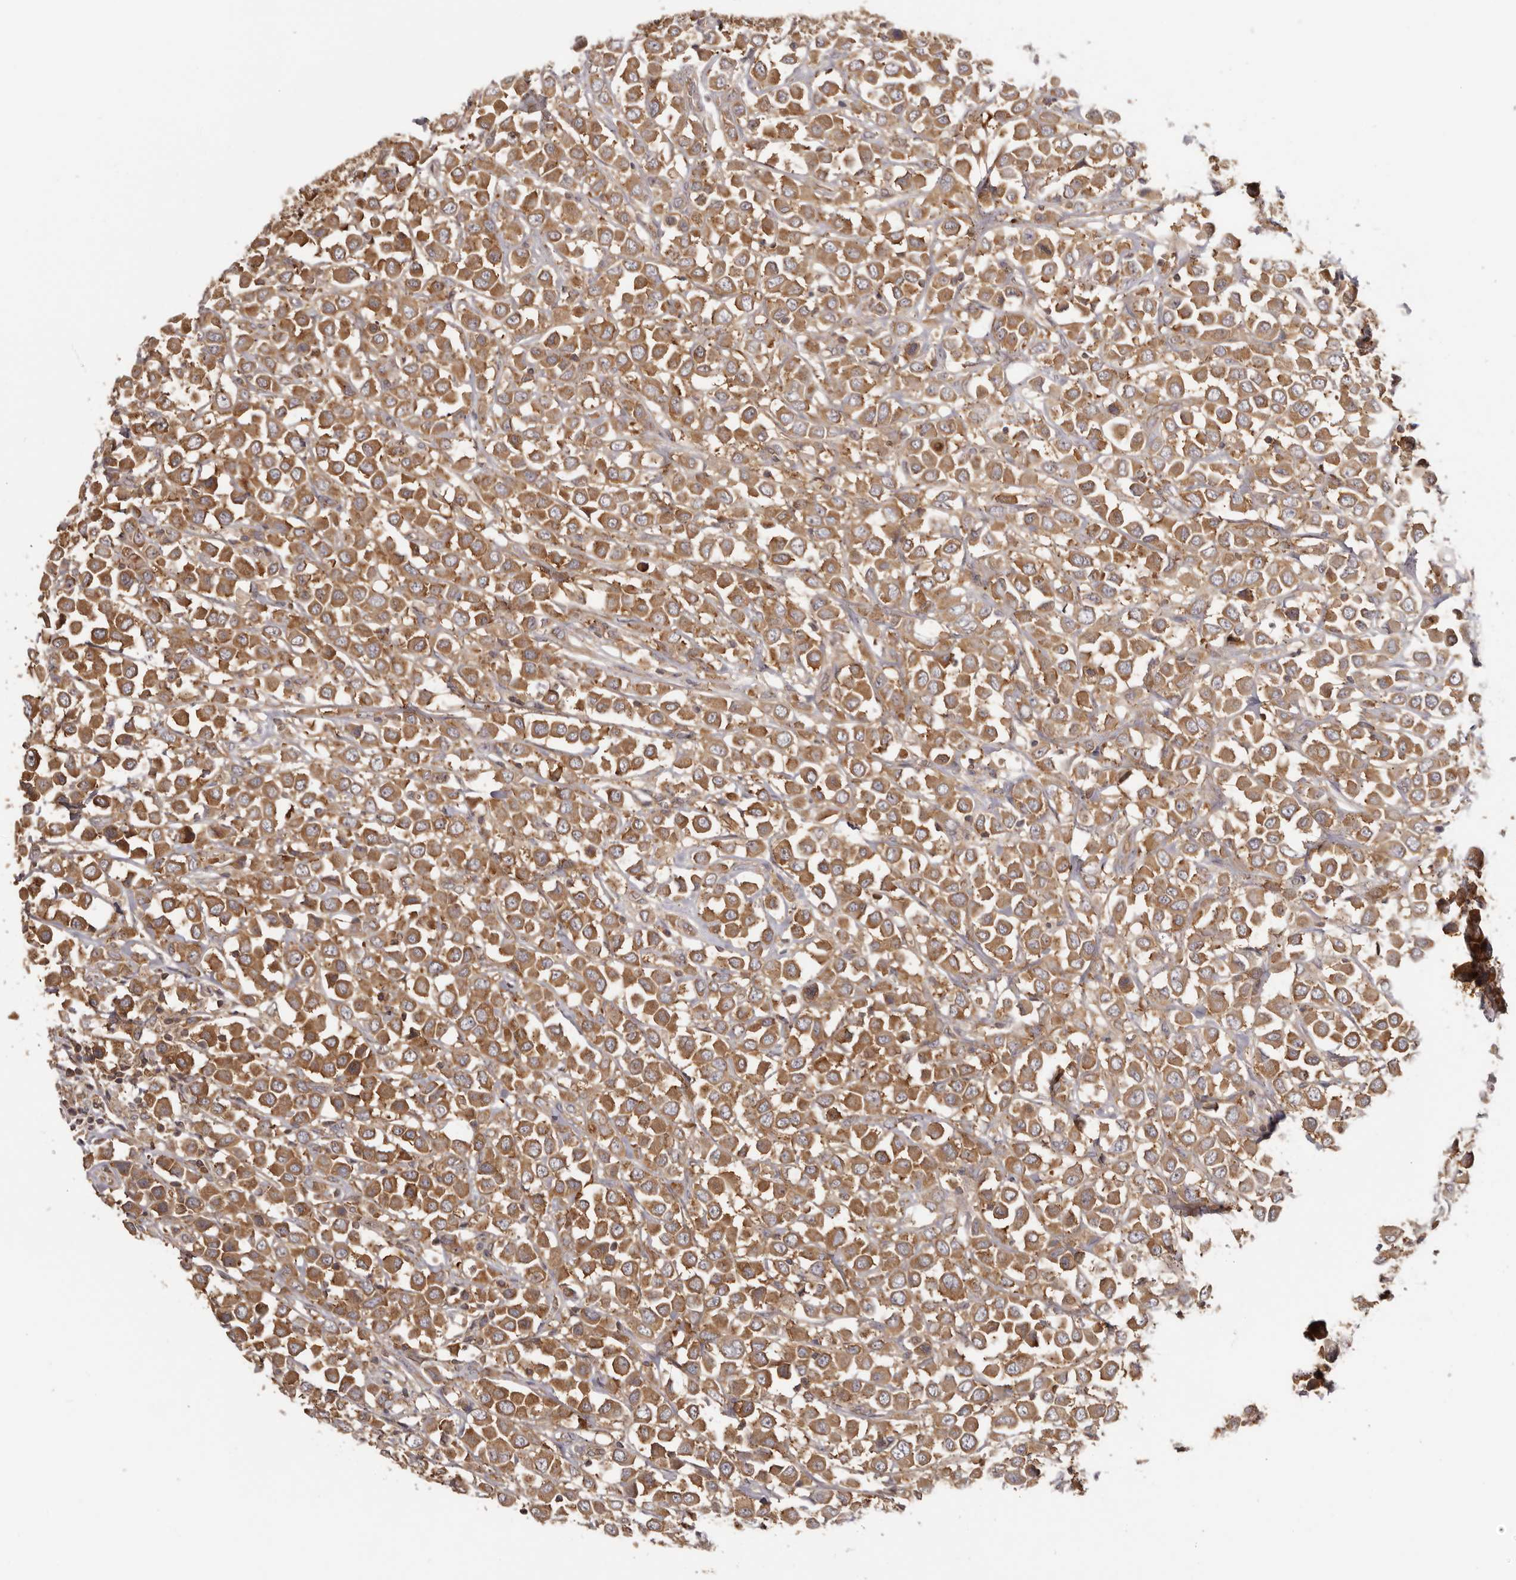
{"staining": {"intensity": "moderate", "quantity": ">75%", "location": "cytoplasmic/membranous"}, "tissue": "breast cancer", "cell_type": "Tumor cells", "image_type": "cancer", "snomed": [{"axis": "morphology", "description": "Duct carcinoma"}, {"axis": "topography", "description": "Breast"}], "caption": "The photomicrograph reveals immunohistochemical staining of breast cancer (infiltrating ductal carcinoma). There is moderate cytoplasmic/membranous staining is appreciated in approximately >75% of tumor cells.", "gene": "EEF1E1", "patient": {"sex": "female", "age": 61}}